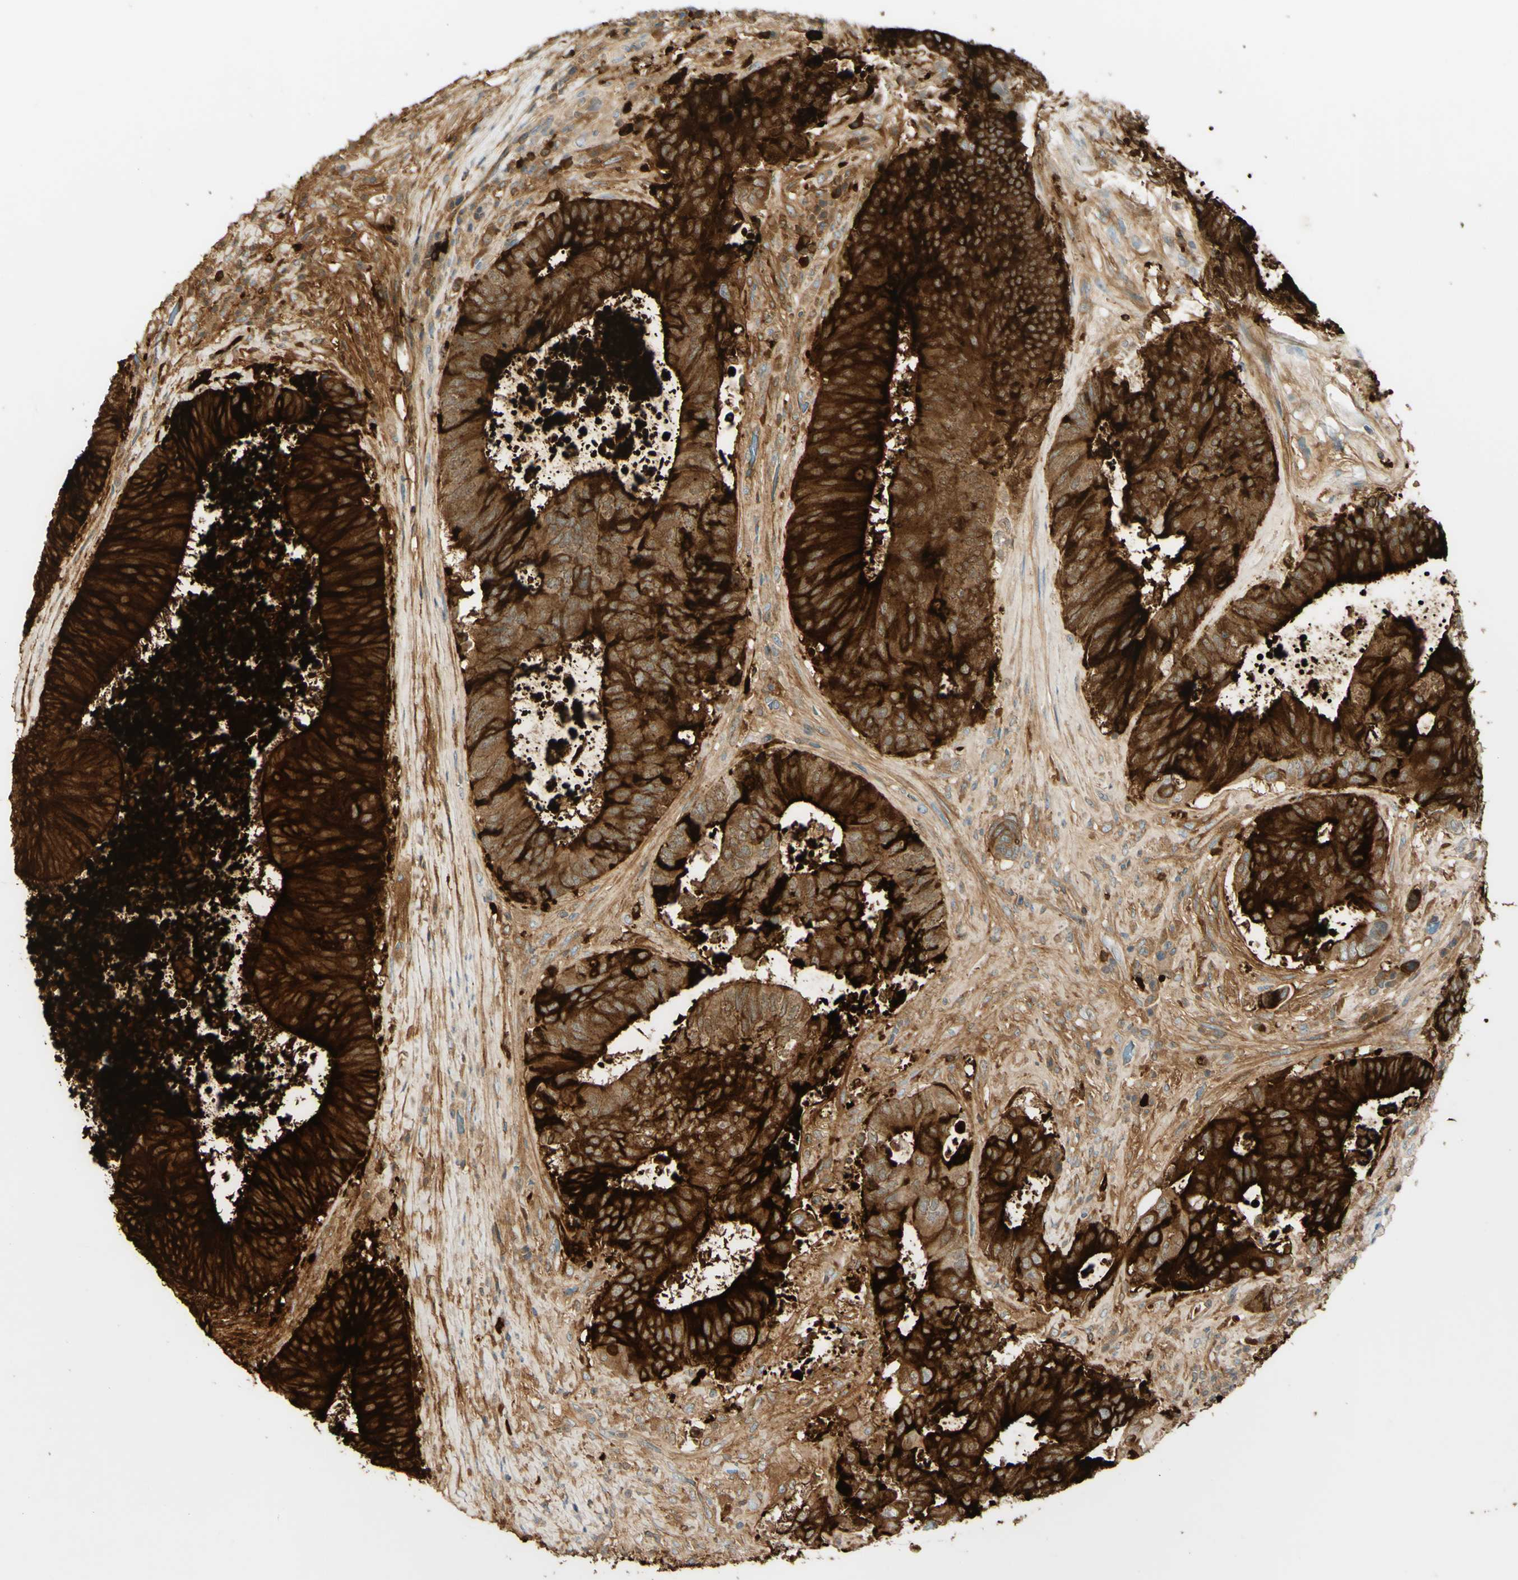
{"staining": {"intensity": "strong", "quantity": ">75%", "location": "cytoplasmic/membranous"}, "tissue": "colorectal cancer", "cell_type": "Tumor cells", "image_type": "cancer", "snomed": [{"axis": "morphology", "description": "Adenocarcinoma, NOS"}, {"axis": "topography", "description": "Rectum"}], "caption": "Protein analysis of colorectal cancer (adenocarcinoma) tissue displays strong cytoplasmic/membranous positivity in approximately >75% of tumor cells. The protein is stained brown, and the nuclei are stained in blue (DAB IHC with brightfield microscopy, high magnification).", "gene": "PIGR", "patient": {"sex": "male", "age": 72}}